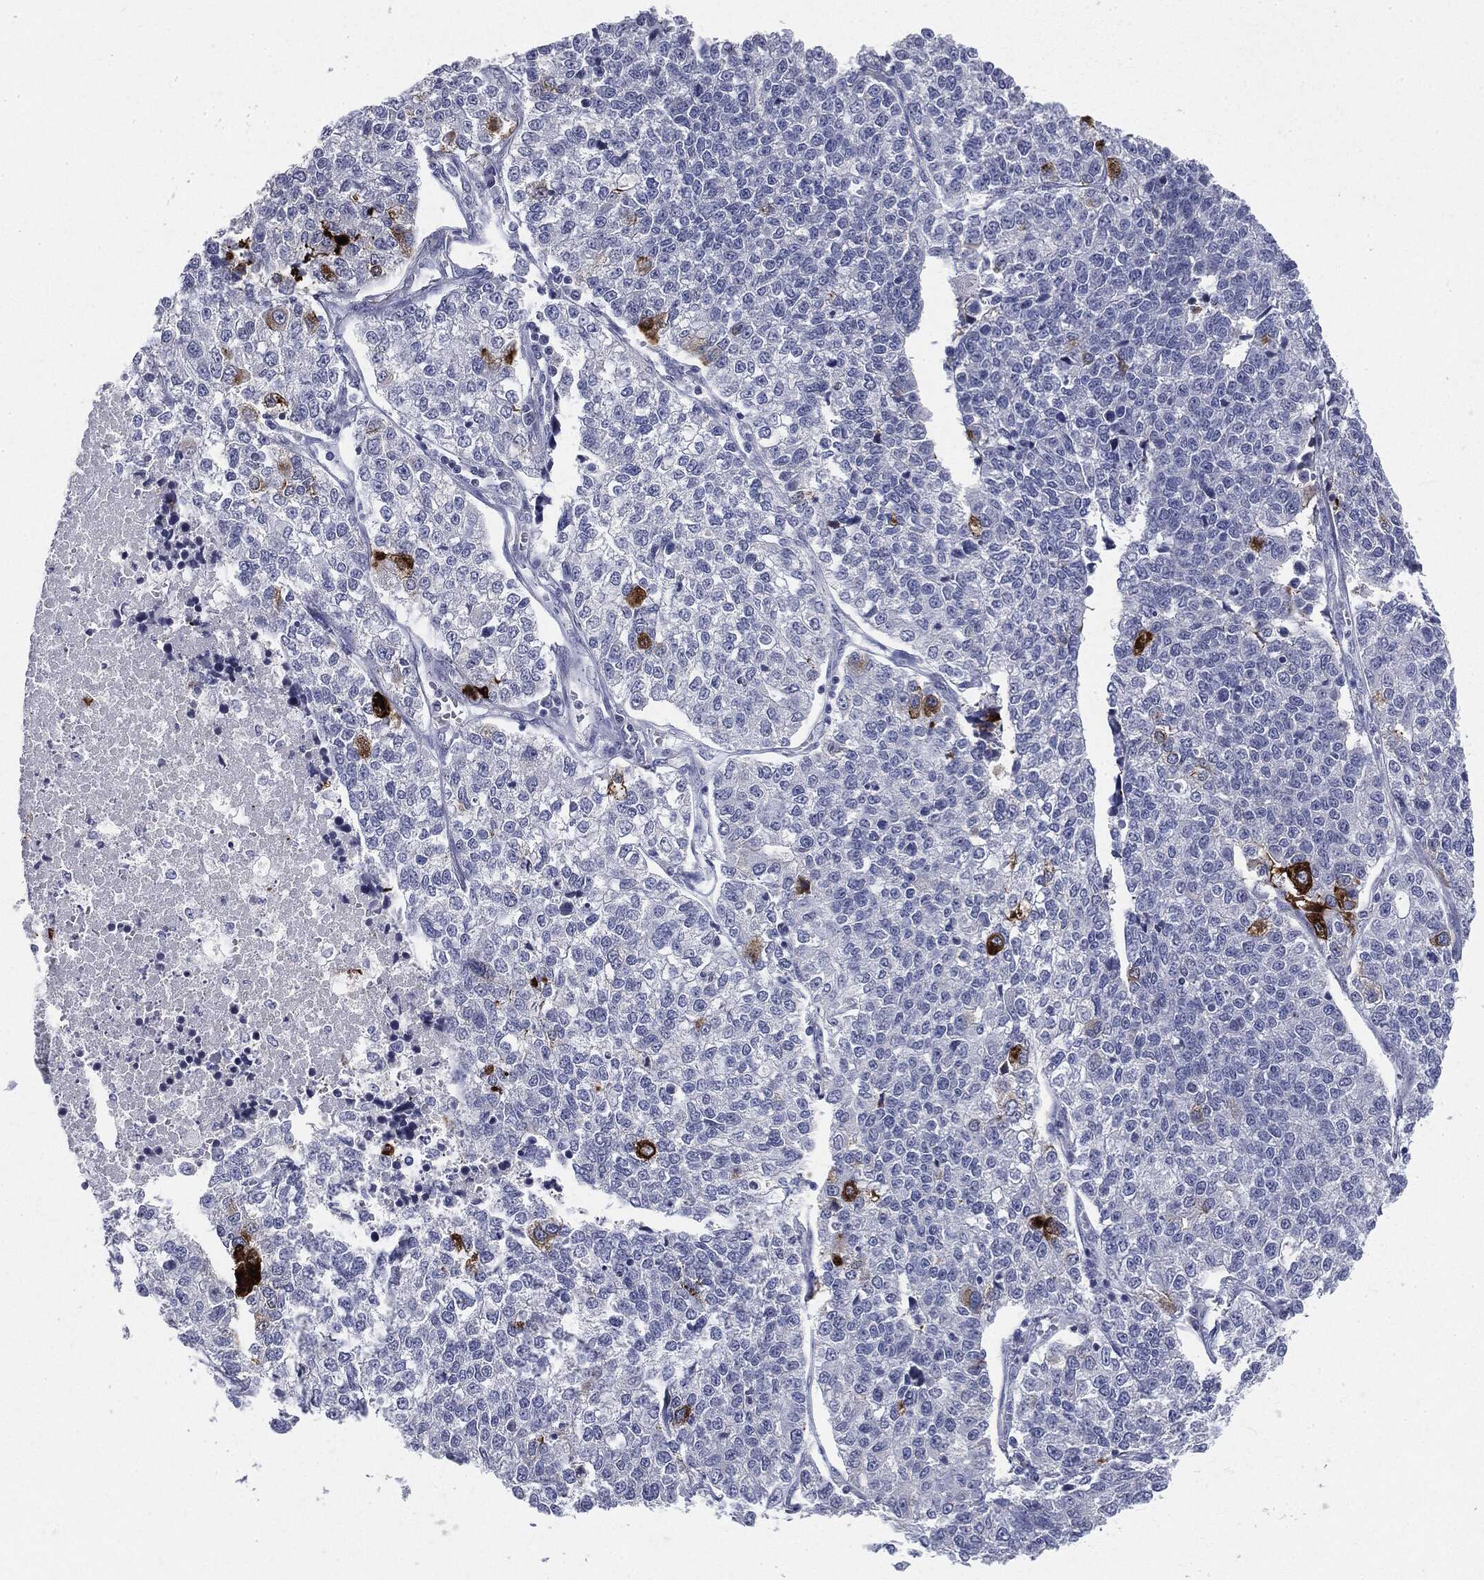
{"staining": {"intensity": "strong", "quantity": "<25%", "location": "cytoplasmic/membranous"}, "tissue": "lung cancer", "cell_type": "Tumor cells", "image_type": "cancer", "snomed": [{"axis": "morphology", "description": "Adenocarcinoma, NOS"}, {"axis": "topography", "description": "Lung"}], "caption": "Immunohistochemistry (DAB) staining of human lung adenocarcinoma displays strong cytoplasmic/membranous protein expression in about <25% of tumor cells.", "gene": "CGB1", "patient": {"sex": "male", "age": 49}}